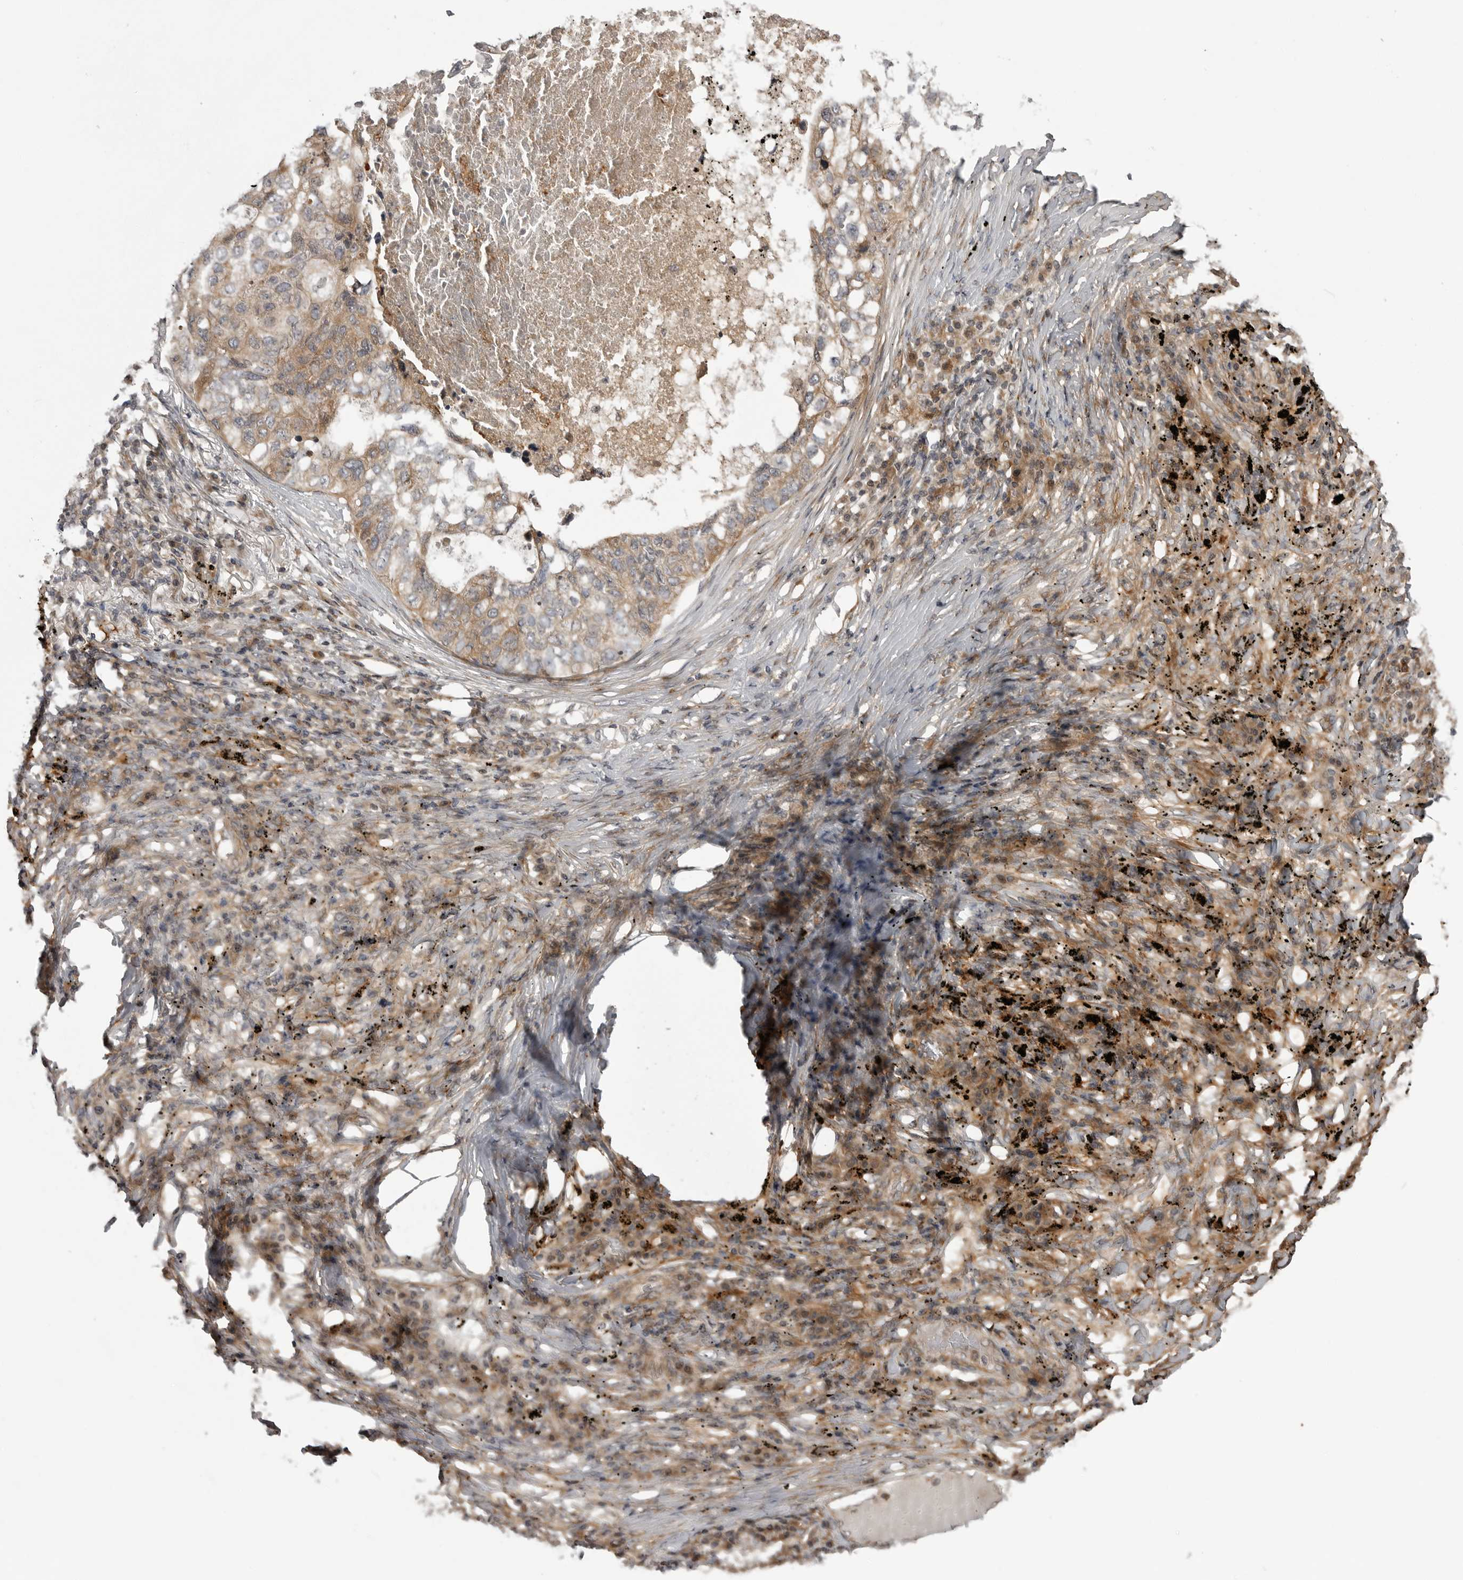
{"staining": {"intensity": "moderate", "quantity": ">75%", "location": "cytoplasmic/membranous"}, "tissue": "lung cancer", "cell_type": "Tumor cells", "image_type": "cancer", "snomed": [{"axis": "morphology", "description": "Squamous cell carcinoma, NOS"}, {"axis": "topography", "description": "Lung"}], "caption": "Moderate cytoplasmic/membranous staining is seen in about >75% of tumor cells in lung cancer.", "gene": "LRRC45", "patient": {"sex": "female", "age": 63}}